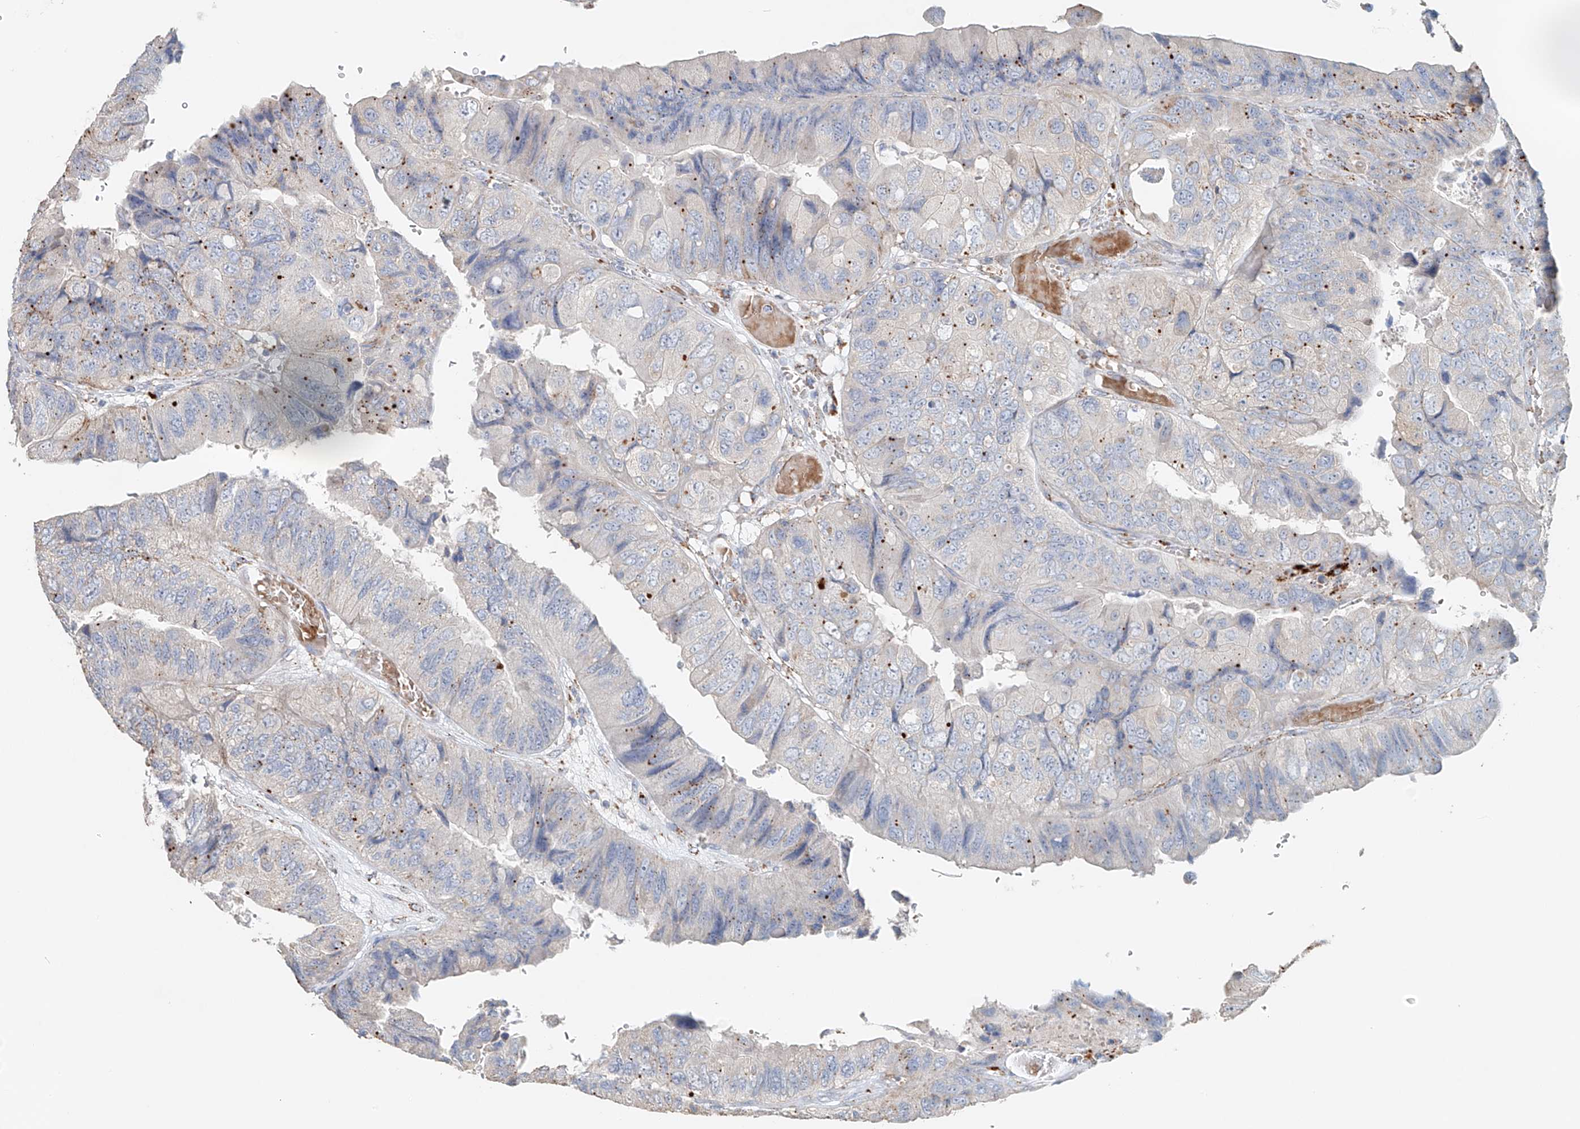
{"staining": {"intensity": "negative", "quantity": "none", "location": "none"}, "tissue": "colorectal cancer", "cell_type": "Tumor cells", "image_type": "cancer", "snomed": [{"axis": "morphology", "description": "Adenocarcinoma, NOS"}, {"axis": "topography", "description": "Rectum"}], "caption": "A photomicrograph of human adenocarcinoma (colorectal) is negative for staining in tumor cells.", "gene": "TRIM47", "patient": {"sex": "male", "age": 63}}